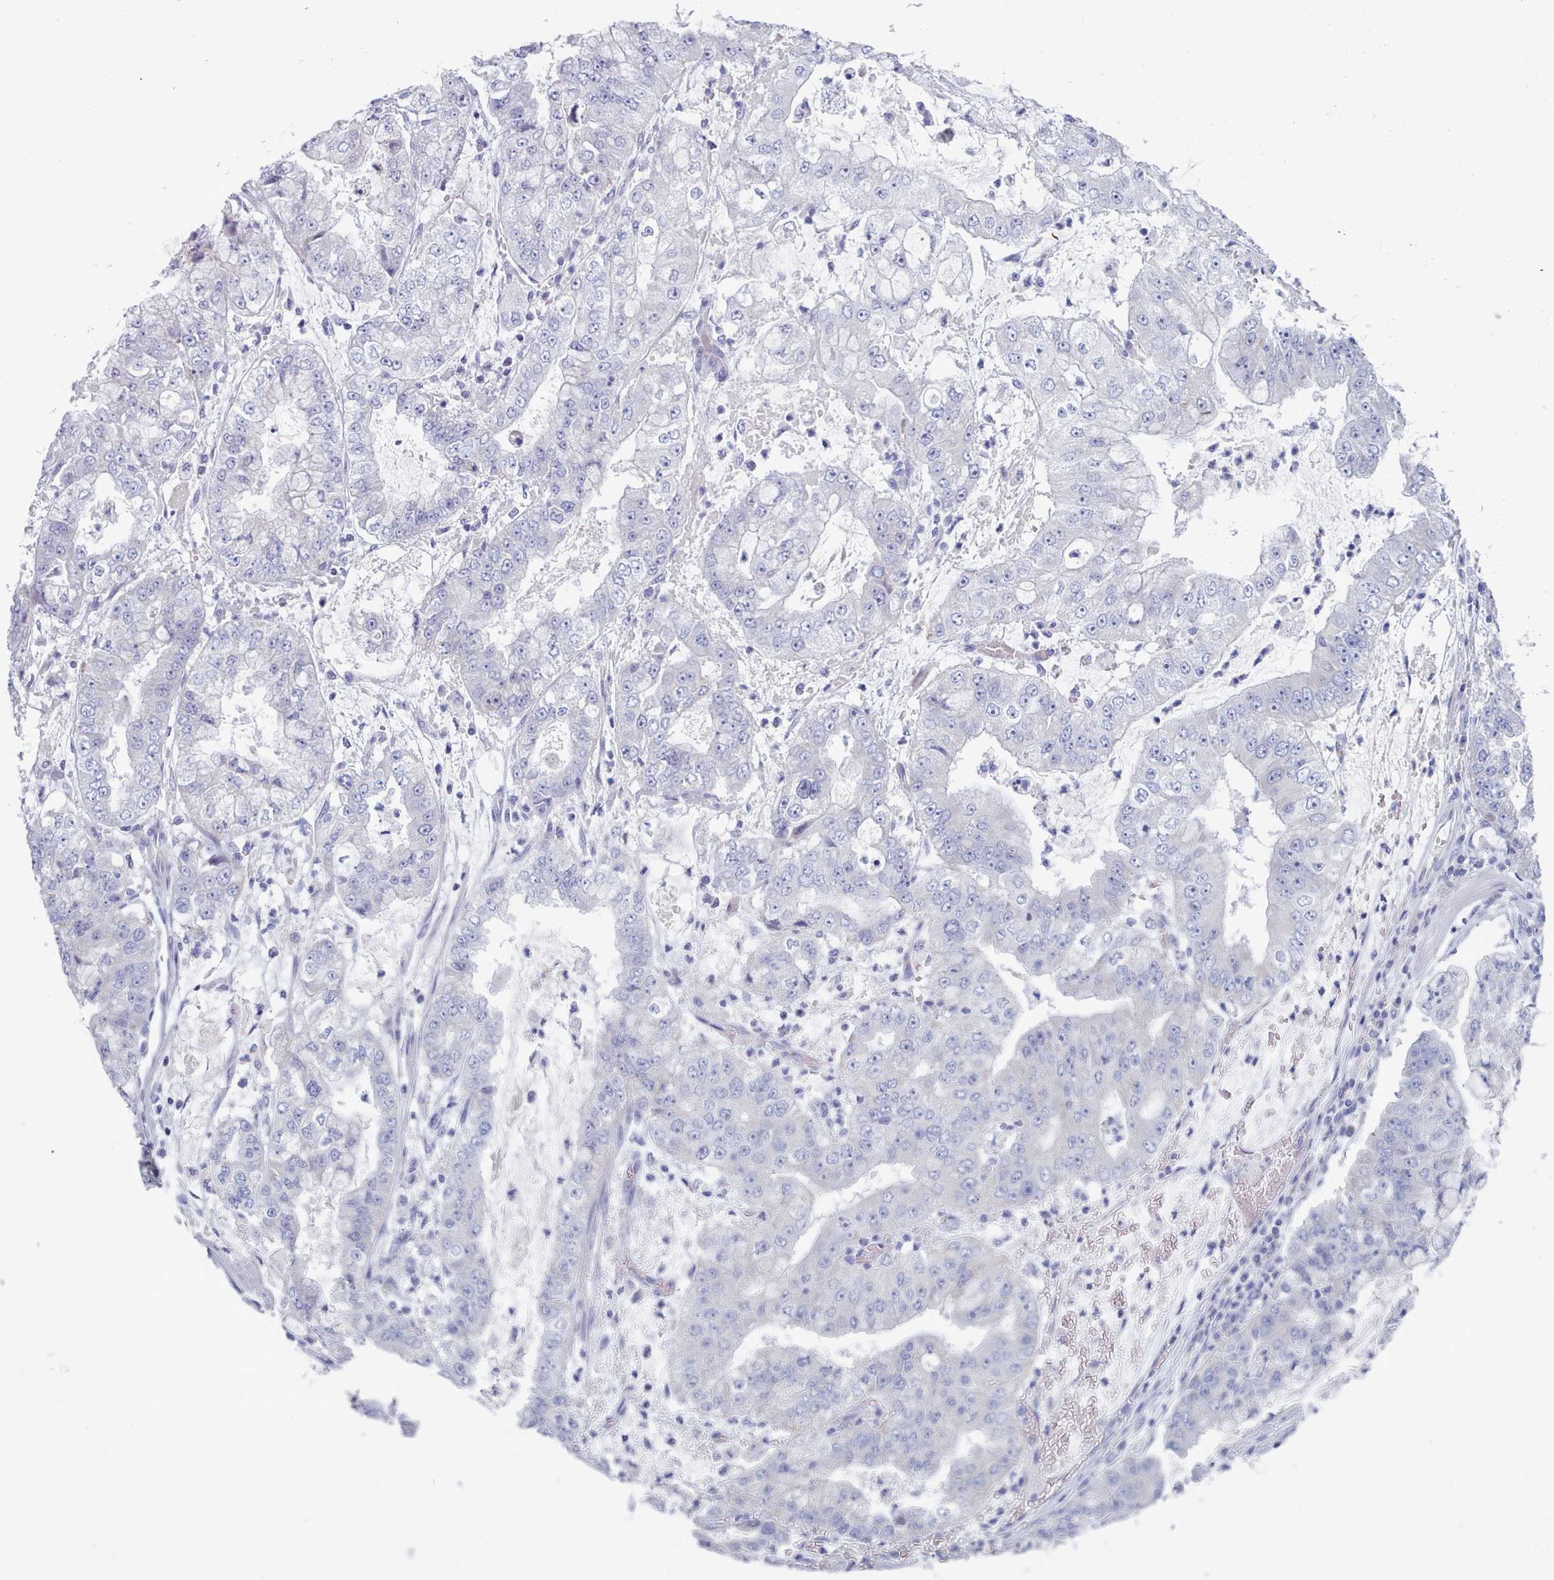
{"staining": {"intensity": "negative", "quantity": "none", "location": "none"}, "tissue": "stomach cancer", "cell_type": "Tumor cells", "image_type": "cancer", "snomed": [{"axis": "morphology", "description": "Adenocarcinoma, NOS"}, {"axis": "topography", "description": "Stomach"}], "caption": "DAB immunohistochemical staining of human adenocarcinoma (stomach) demonstrates no significant staining in tumor cells. The staining was performed using DAB to visualize the protein expression in brown, while the nuclei were stained in blue with hematoxylin (Magnification: 20x).", "gene": "HAO1", "patient": {"sex": "male", "age": 76}}